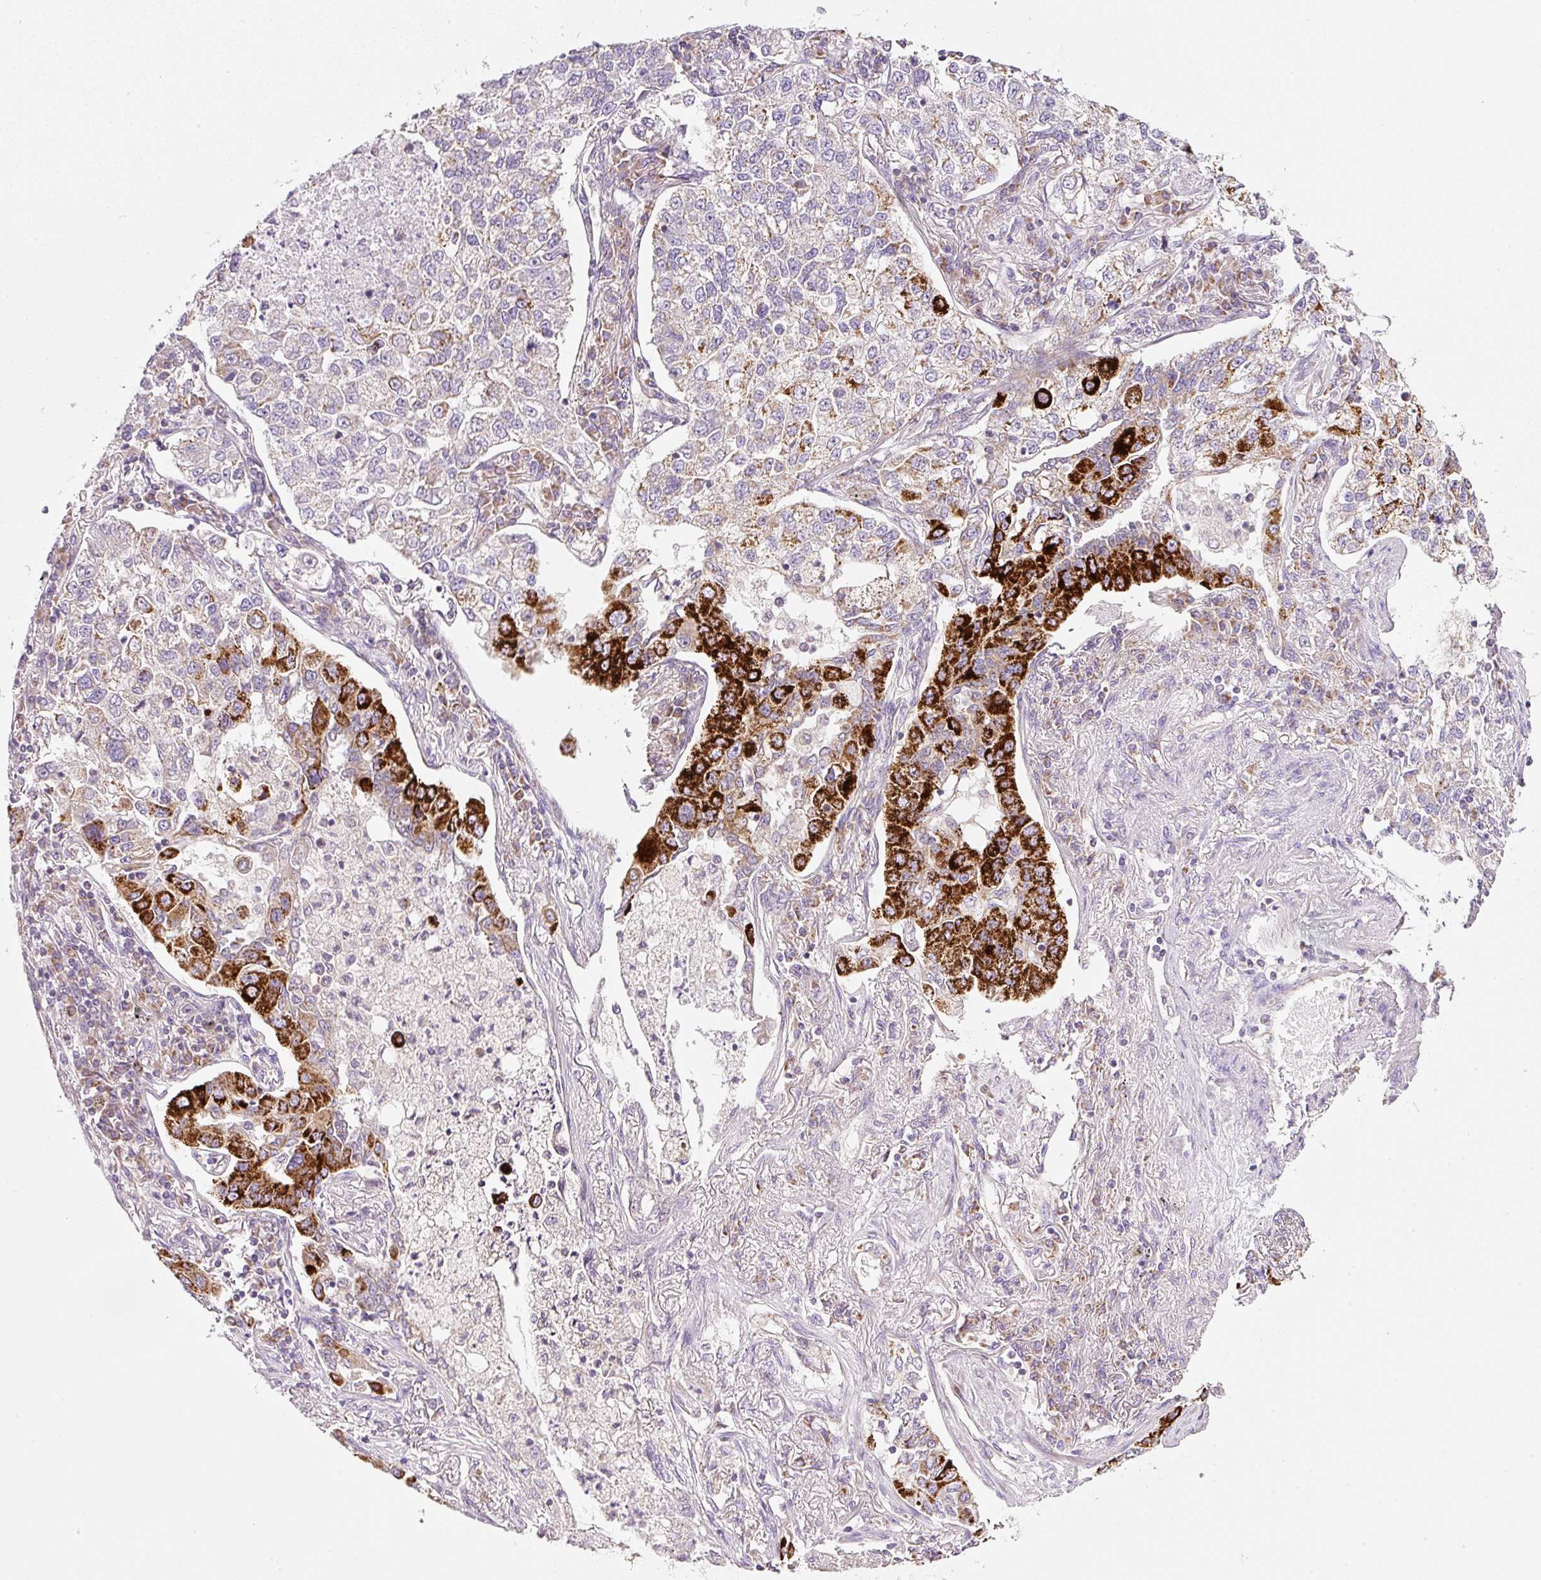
{"staining": {"intensity": "strong", "quantity": "25%-75%", "location": "cytoplasmic/membranous"}, "tissue": "lung cancer", "cell_type": "Tumor cells", "image_type": "cancer", "snomed": [{"axis": "morphology", "description": "Adenocarcinoma, NOS"}, {"axis": "topography", "description": "Lung"}], "caption": "Lung cancer (adenocarcinoma) stained with a brown dye shows strong cytoplasmic/membranous positive positivity in approximately 25%-75% of tumor cells.", "gene": "NDUFA1", "patient": {"sex": "male", "age": 49}}